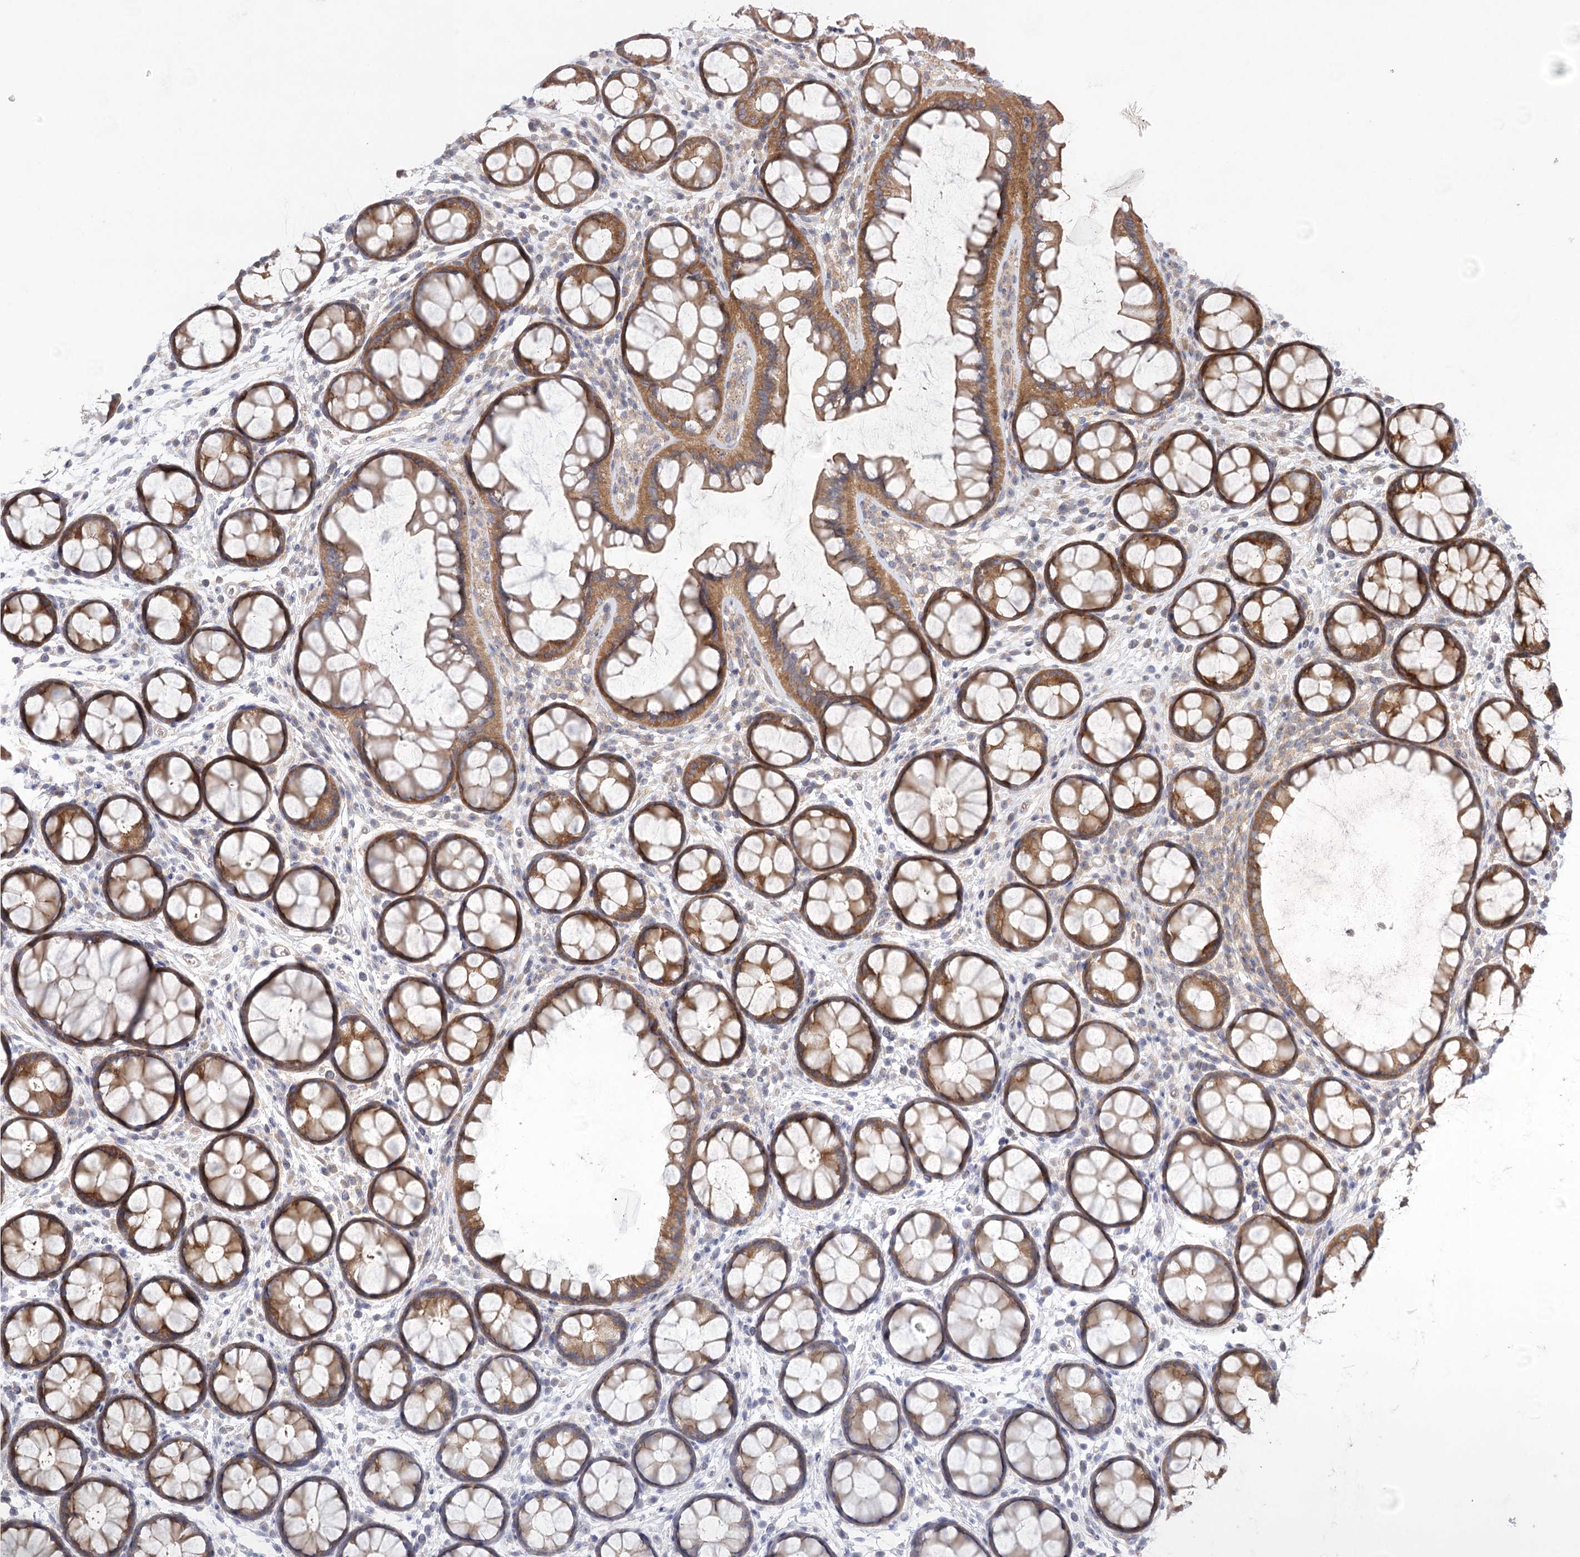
{"staining": {"intensity": "weak", "quantity": ">75%", "location": "cytoplasmic/membranous"}, "tissue": "colon", "cell_type": "Endothelial cells", "image_type": "normal", "snomed": [{"axis": "morphology", "description": "Normal tissue, NOS"}, {"axis": "topography", "description": "Colon"}], "caption": "Brown immunohistochemical staining in normal human colon shows weak cytoplasmic/membranous expression in about >75% of endothelial cells. (Brightfield microscopy of DAB IHC at high magnification).", "gene": "UMPS", "patient": {"sex": "female", "age": 82}}